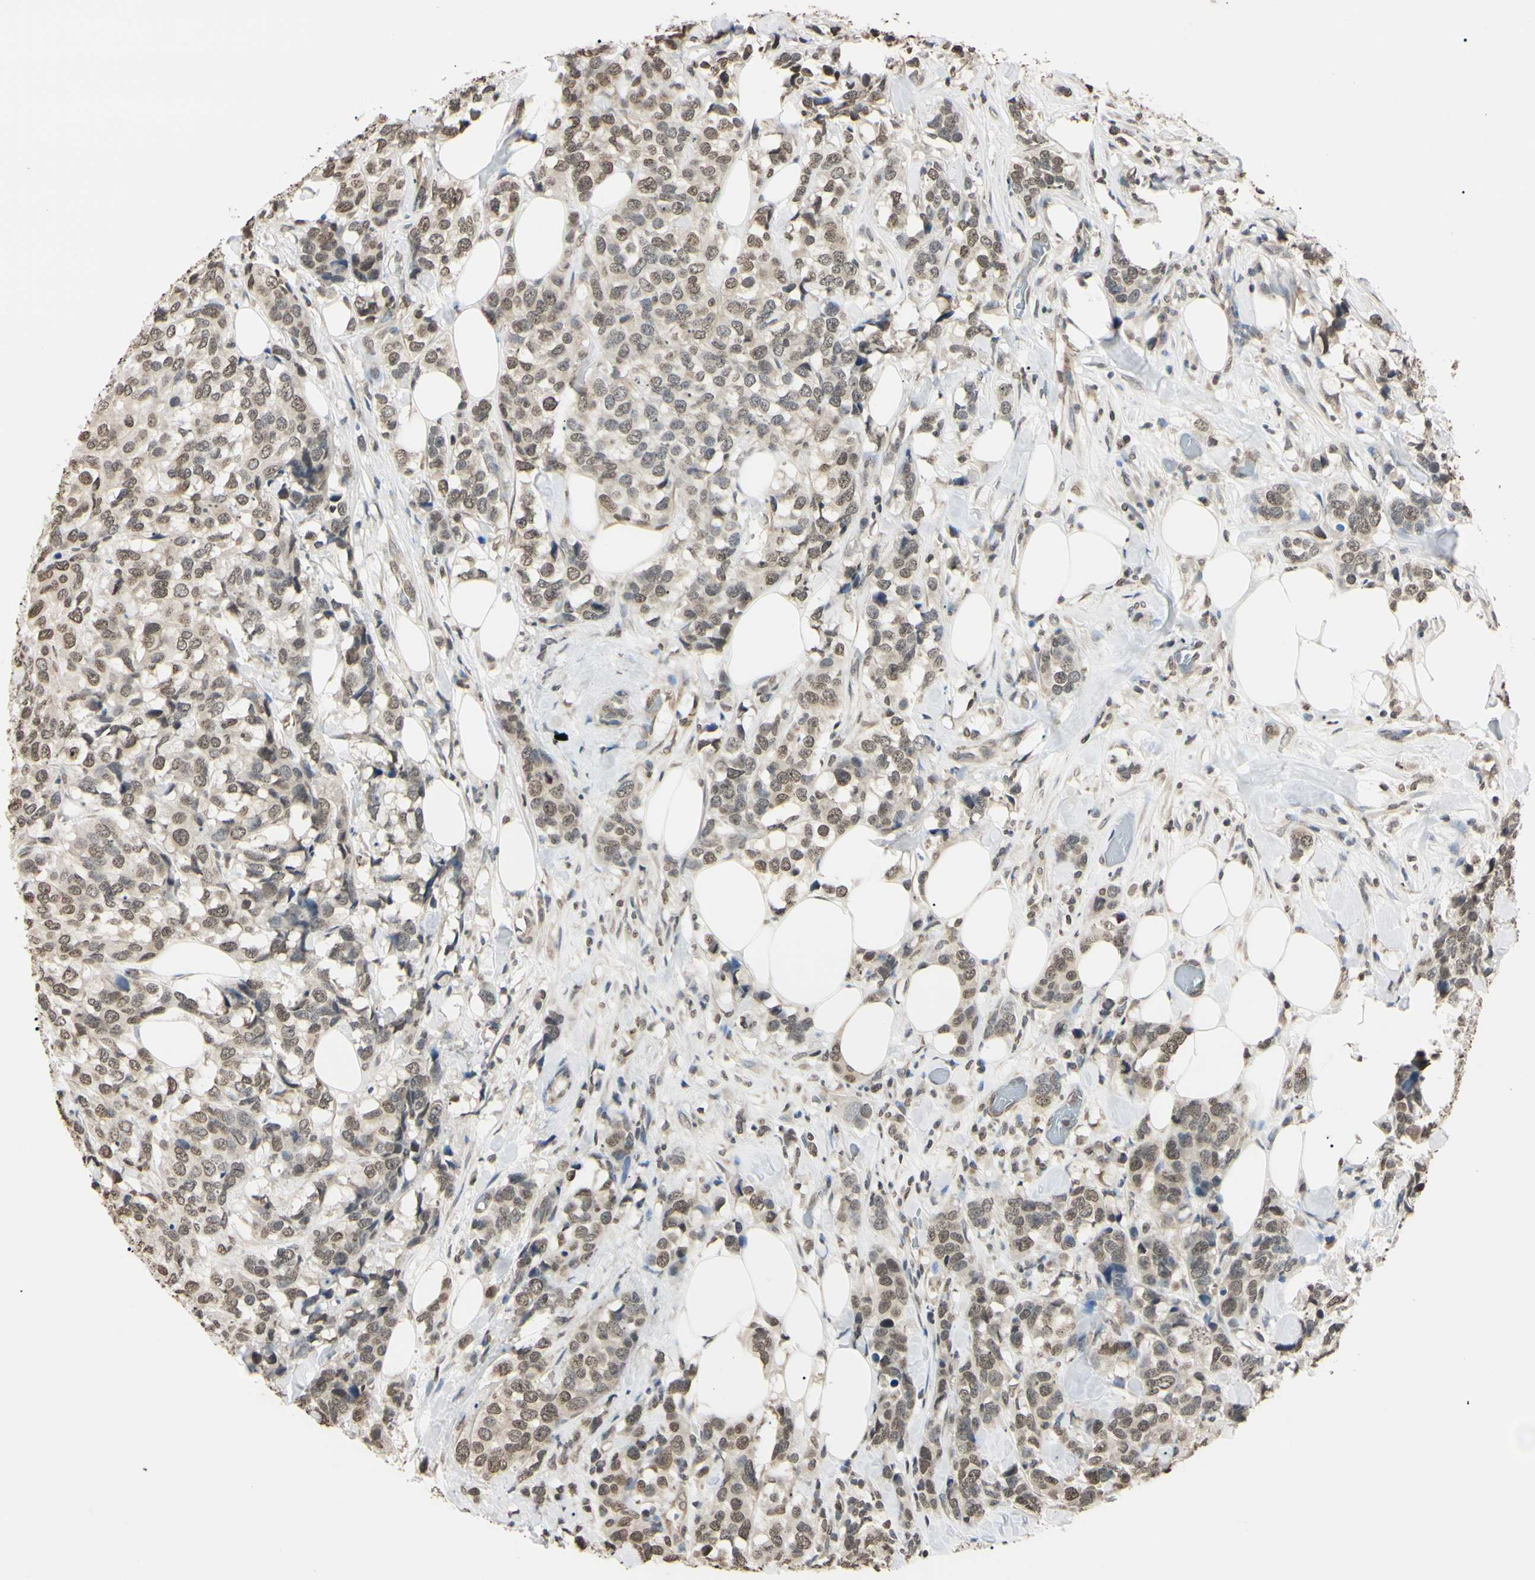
{"staining": {"intensity": "weak", "quantity": ">75%", "location": "nuclear"}, "tissue": "breast cancer", "cell_type": "Tumor cells", "image_type": "cancer", "snomed": [{"axis": "morphology", "description": "Lobular carcinoma"}, {"axis": "topography", "description": "Breast"}], "caption": "Tumor cells show low levels of weak nuclear staining in about >75% of cells in lobular carcinoma (breast).", "gene": "CDC45", "patient": {"sex": "female", "age": 59}}